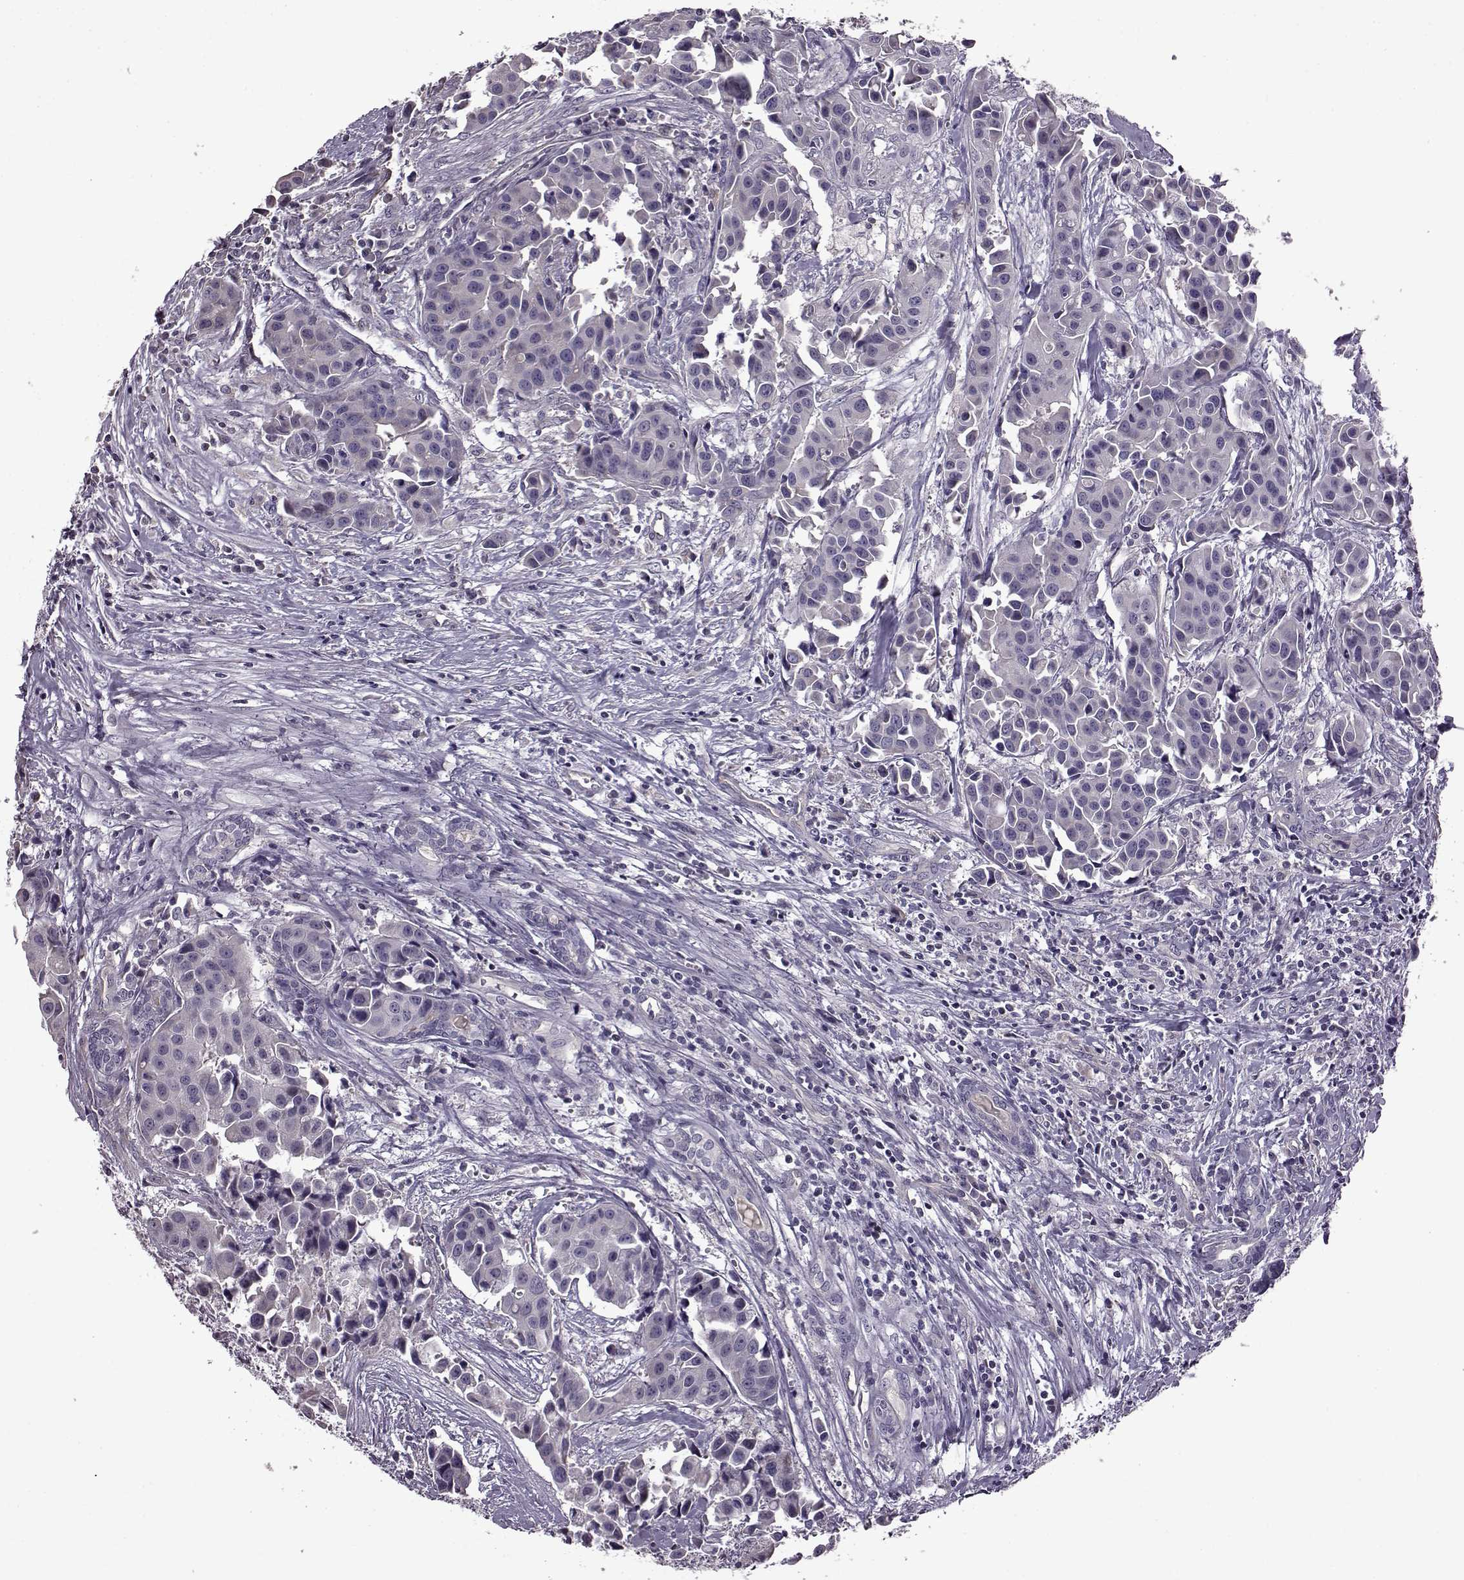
{"staining": {"intensity": "negative", "quantity": "none", "location": "none"}, "tissue": "head and neck cancer", "cell_type": "Tumor cells", "image_type": "cancer", "snomed": [{"axis": "morphology", "description": "Adenocarcinoma, NOS"}, {"axis": "topography", "description": "Head-Neck"}], "caption": "High power microscopy histopathology image of an IHC histopathology image of head and neck adenocarcinoma, revealing no significant expression in tumor cells.", "gene": "EDDM3B", "patient": {"sex": "male", "age": 76}}